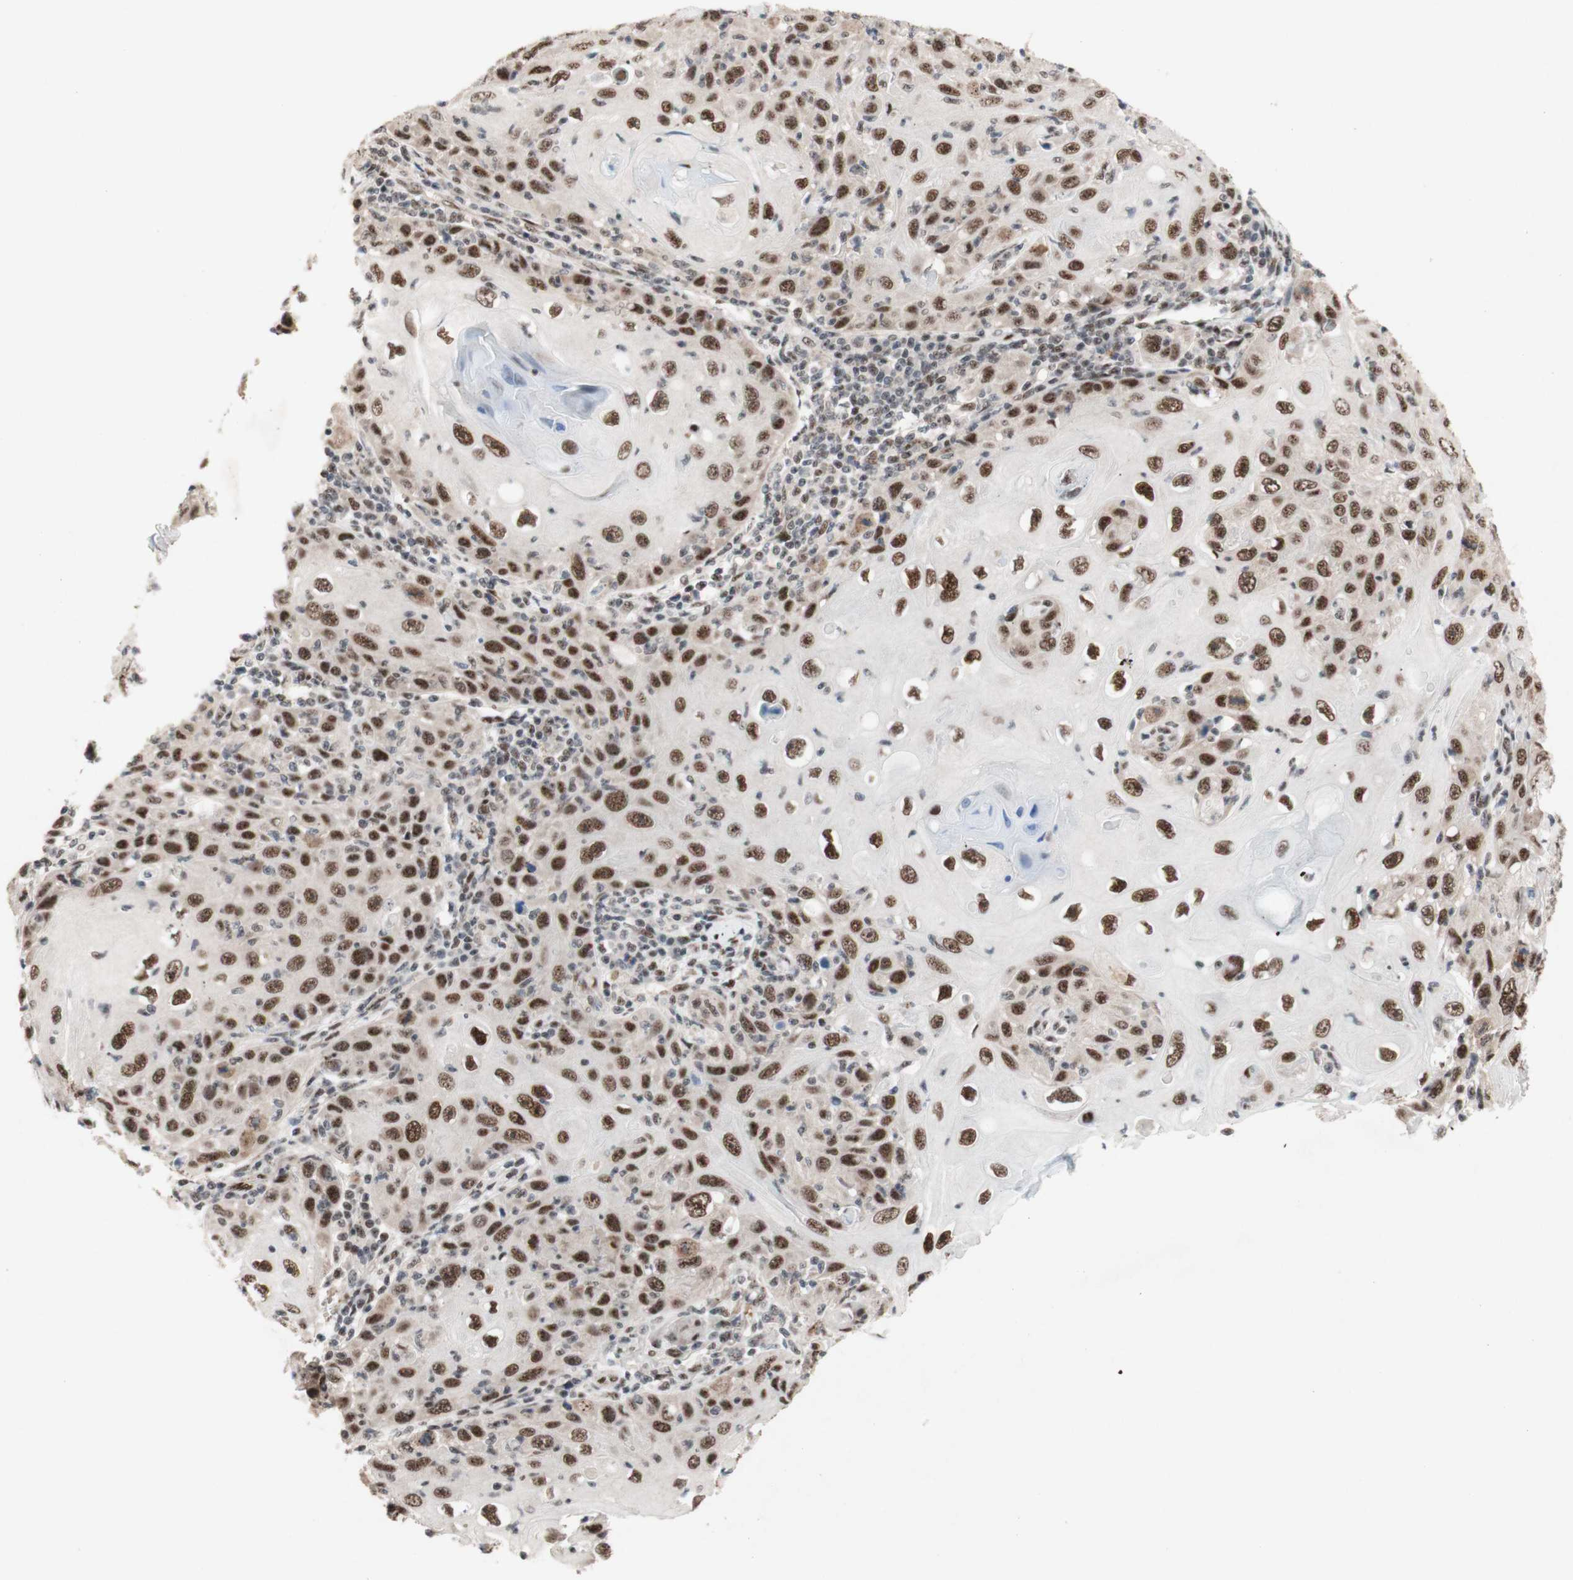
{"staining": {"intensity": "moderate", "quantity": ">75%", "location": "nuclear"}, "tissue": "skin cancer", "cell_type": "Tumor cells", "image_type": "cancer", "snomed": [{"axis": "morphology", "description": "Squamous cell carcinoma, NOS"}, {"axis": "topography", "description": "Skin"}], "caption": "Immunohistochemical staining of human skin cancer shows moderate nuclear protein expression in approximately >75% of tumor cells.", "gene": "TLE1", "patient": {"sex": "female", "age": 88}}